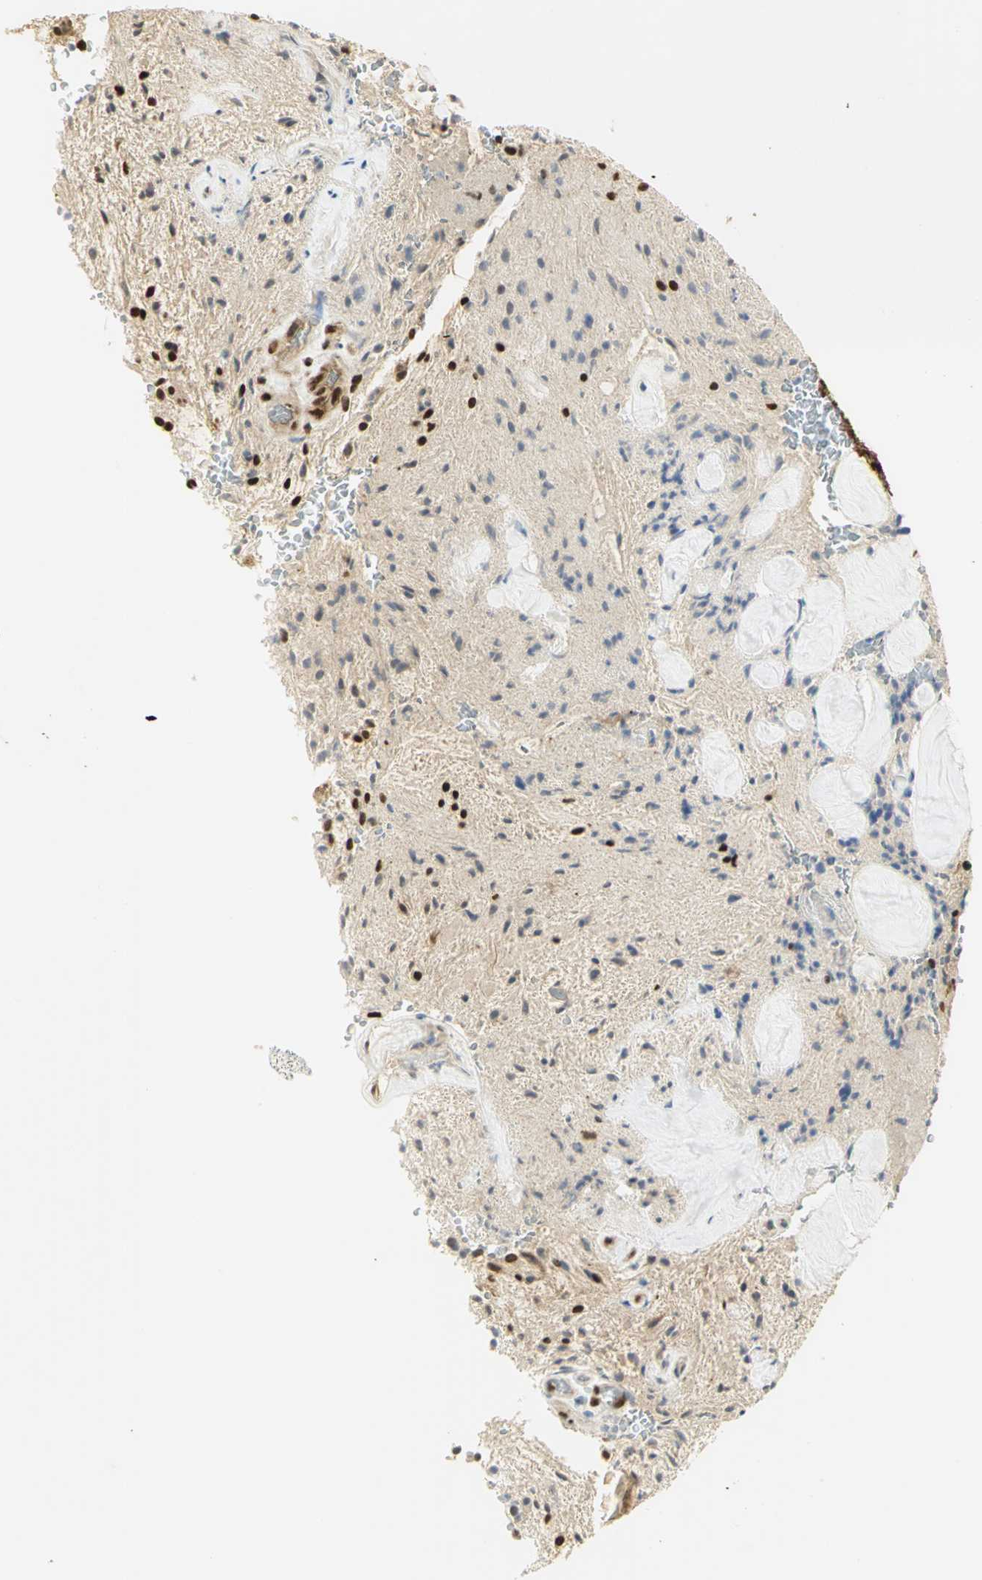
{"staining": {"intensity": "strong", "quantity": ">75%", "location": "cytoplasmic/membranous,nuclear"}, "tissue": "glioma", "cell_type": "Tumor cells", "image_type": "cancer", "snomed": [{"axis": "morphology", "description": "Glioma, malignant, NOS"}, {"axis": "topography", "description": "Cerebellum"}], "caption": "Tumor cells exhibit high levels of strong cytoplasmic/membranous and nuclear positivity in approximately >75% of cells in human glioma.", "gene": "SET", "patient": {"sex": "female", "age": 10}}